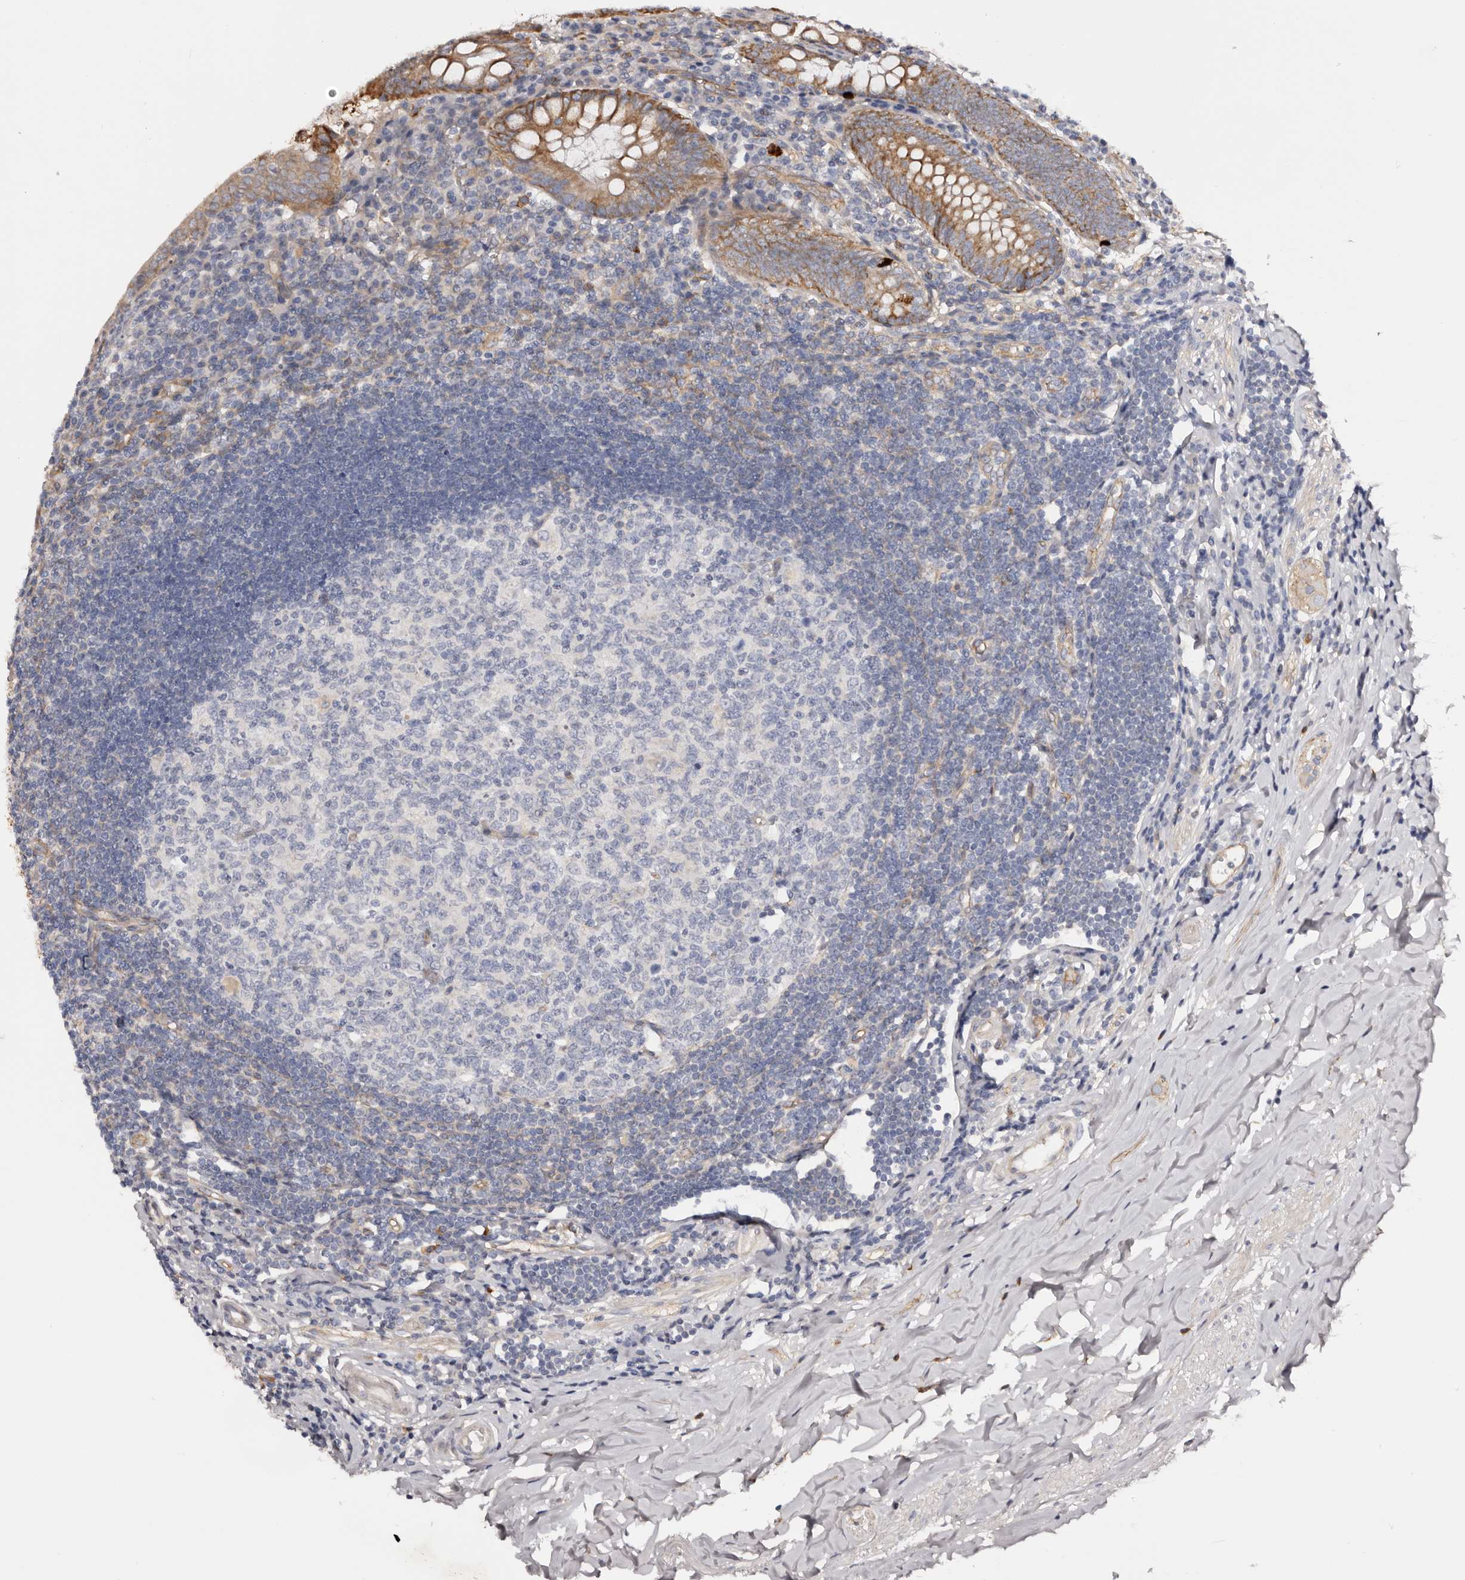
{"staining": {"intensity": "moderate", "quantity": ">75%", "location": "cytoplasmic/membranous"}, "tissue": "appendix", "cell_type": "Glandular cells", "image_type": "normal", "snomed": [{"axis": "morphology", "description": "Normal tissue, NOS"}, {"axis": "topography", "description": "Appendix"}], "caption": "A micrograph of human appendix stained for a protein shows moderate cytoplasmic/membranous brown staining in glandular cells.", "gene": "DMRT2", "patient": {"sex": "female", "age": 54}}